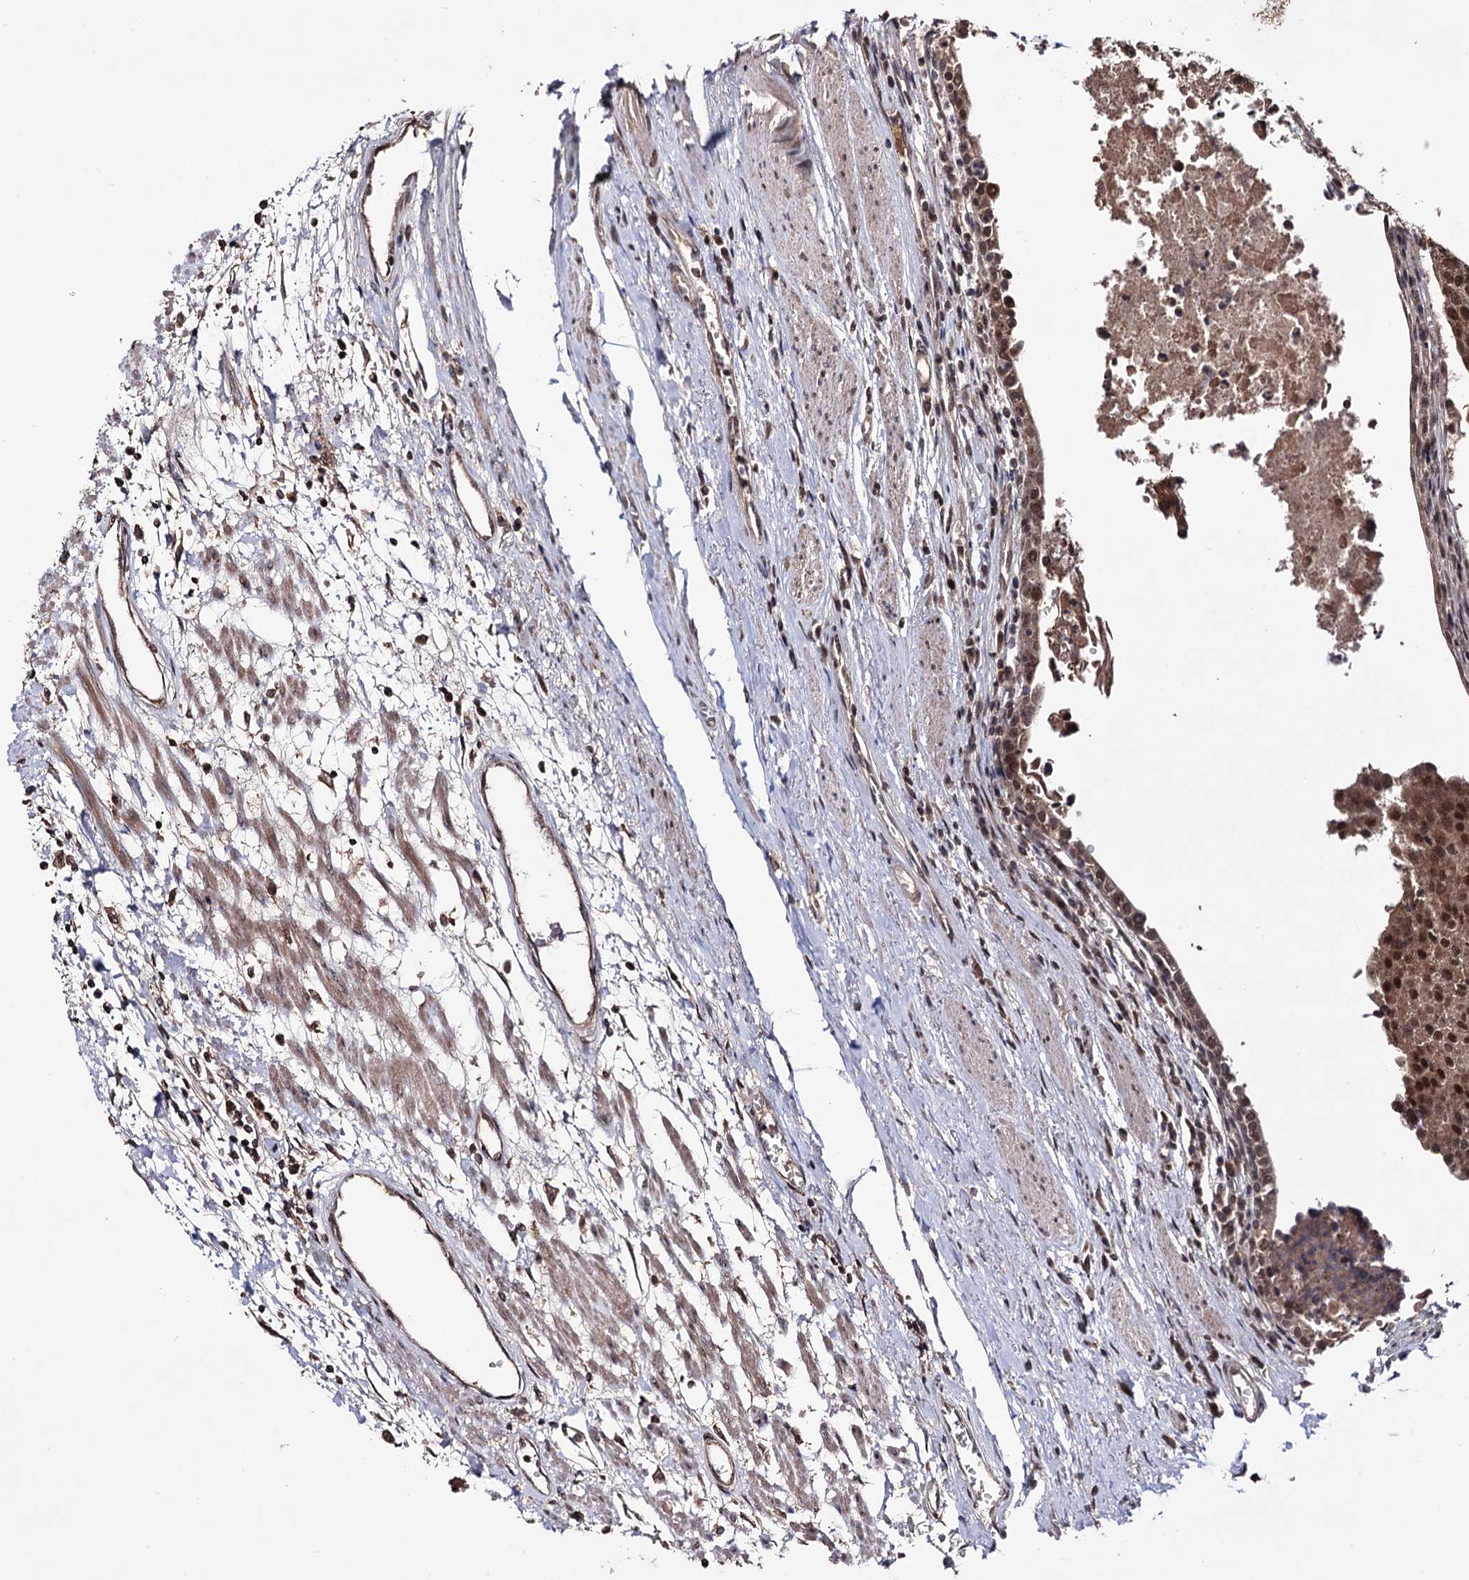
{"staining": {"intensity": "moderate", "quantity": ">75%", "location": "cytoplasmic/membranous,nuclear"}, "tissue": "urothelial cancer", "cell_type": "Tumor cells", "image_type": "cancer", "snomed": [{"axis": "morphology", "description": "Urothelial carcinoma, High grade"}, {"axis": "topography", "description": "Urinary bladder"}], "caption": "Immunohistochemistry histopathology image of urothelial cancer stained for a protein (brown), which reveals medium levels of moderate cytoplasmic/membranous and nuclear expression in about >75% of tumor cells.", "gene": "KLF5", "patient": {"sex": "female", "age": 85}}